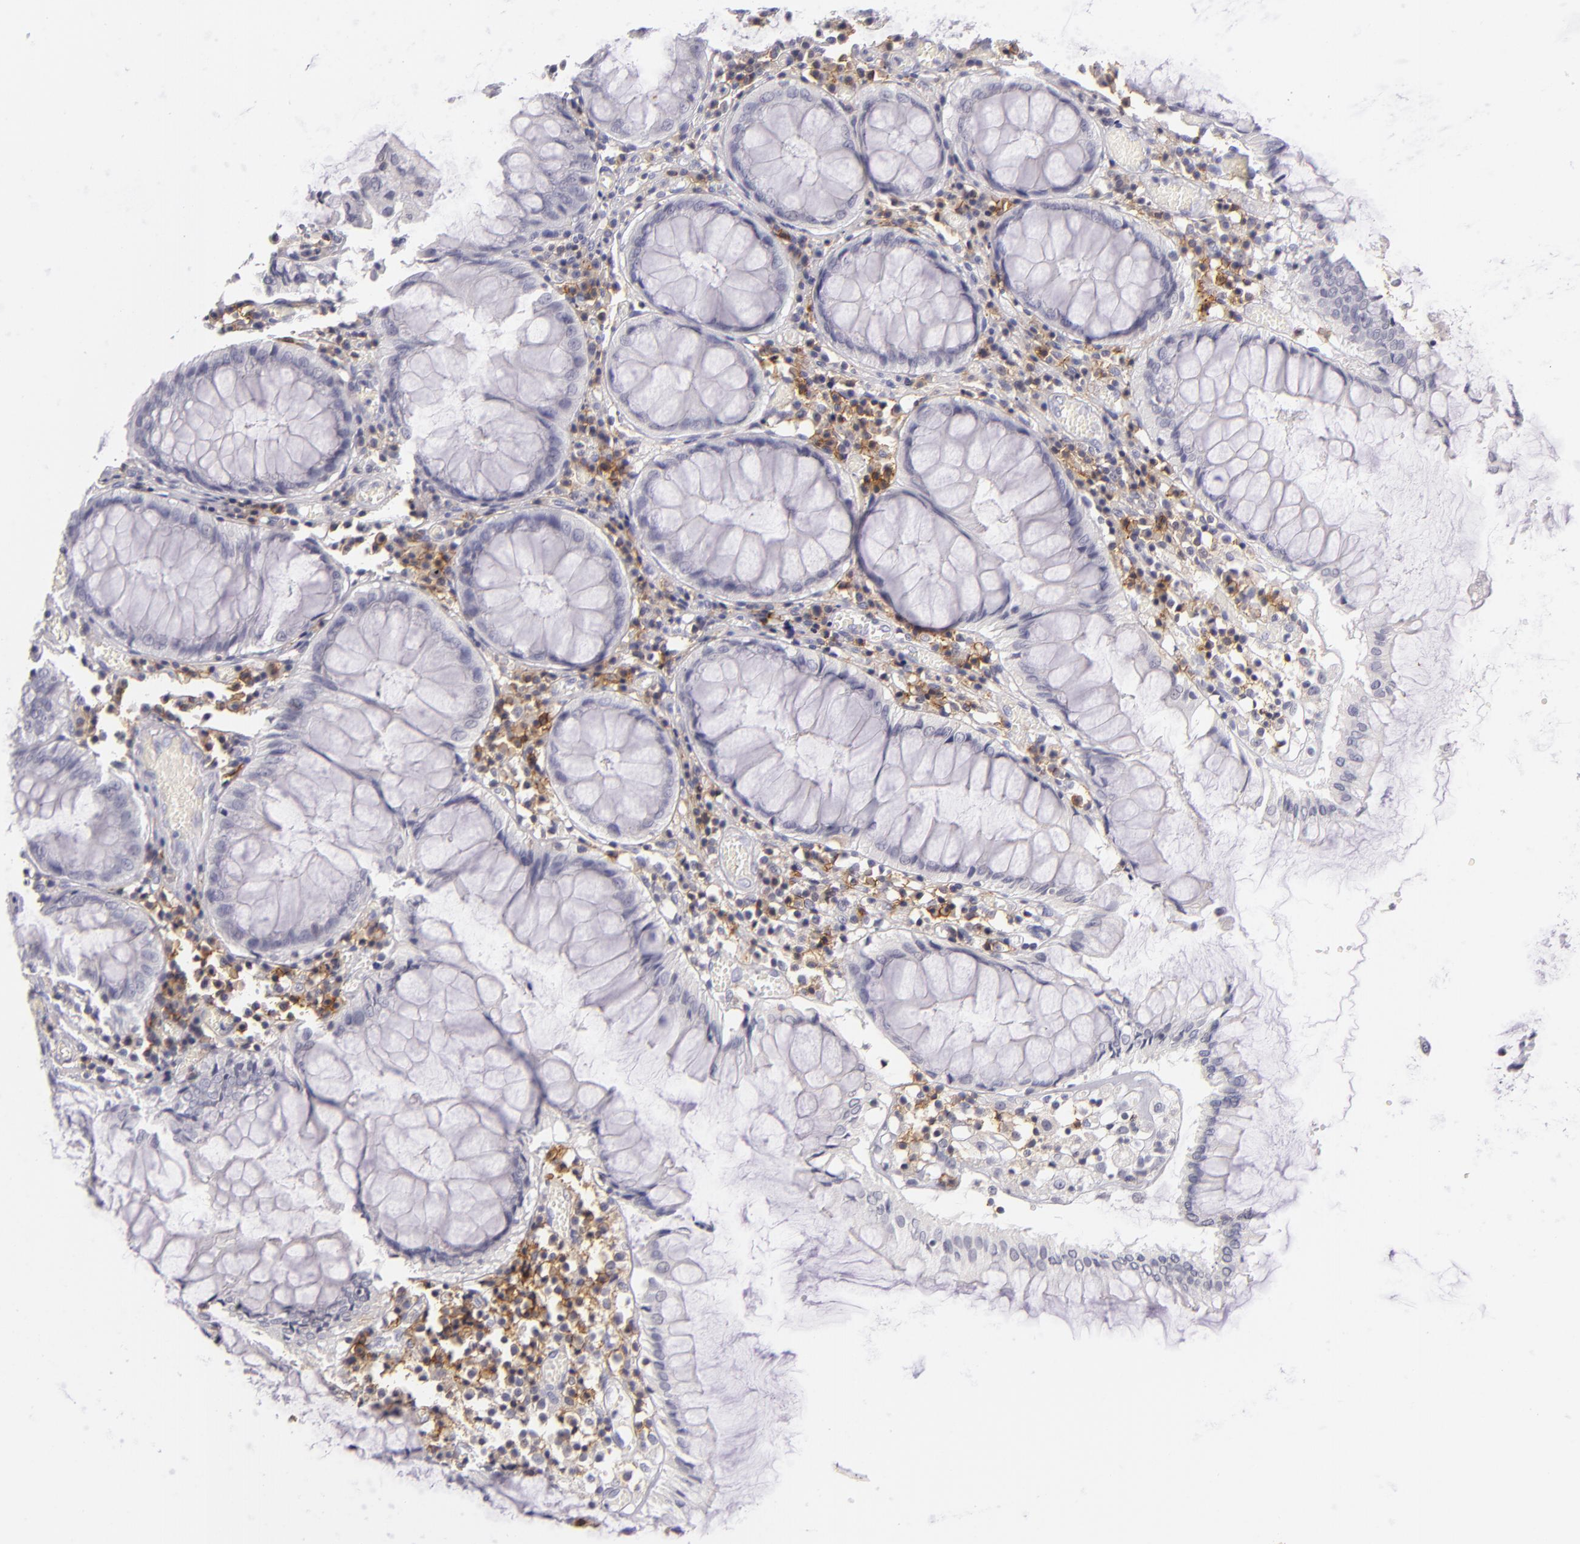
{"staining": {"intensity": "negative", "quantity": "none", "location": "none"}, "tissue": "colorectal cancer", "cell_type": "Tumor cells", "image_type": "cancer", "snomed": [{"axis": "morphology", "description": "Adenocarcinoma, NOS"}, {"axis": "topography", "description": "Rectum"}], "caption": "Immunohistochemistry (IHC) of human colorectal cancer reveals no staining in tumor cells.", "gene": "CD48", "patient": {"sex": "female", "age": 98}}